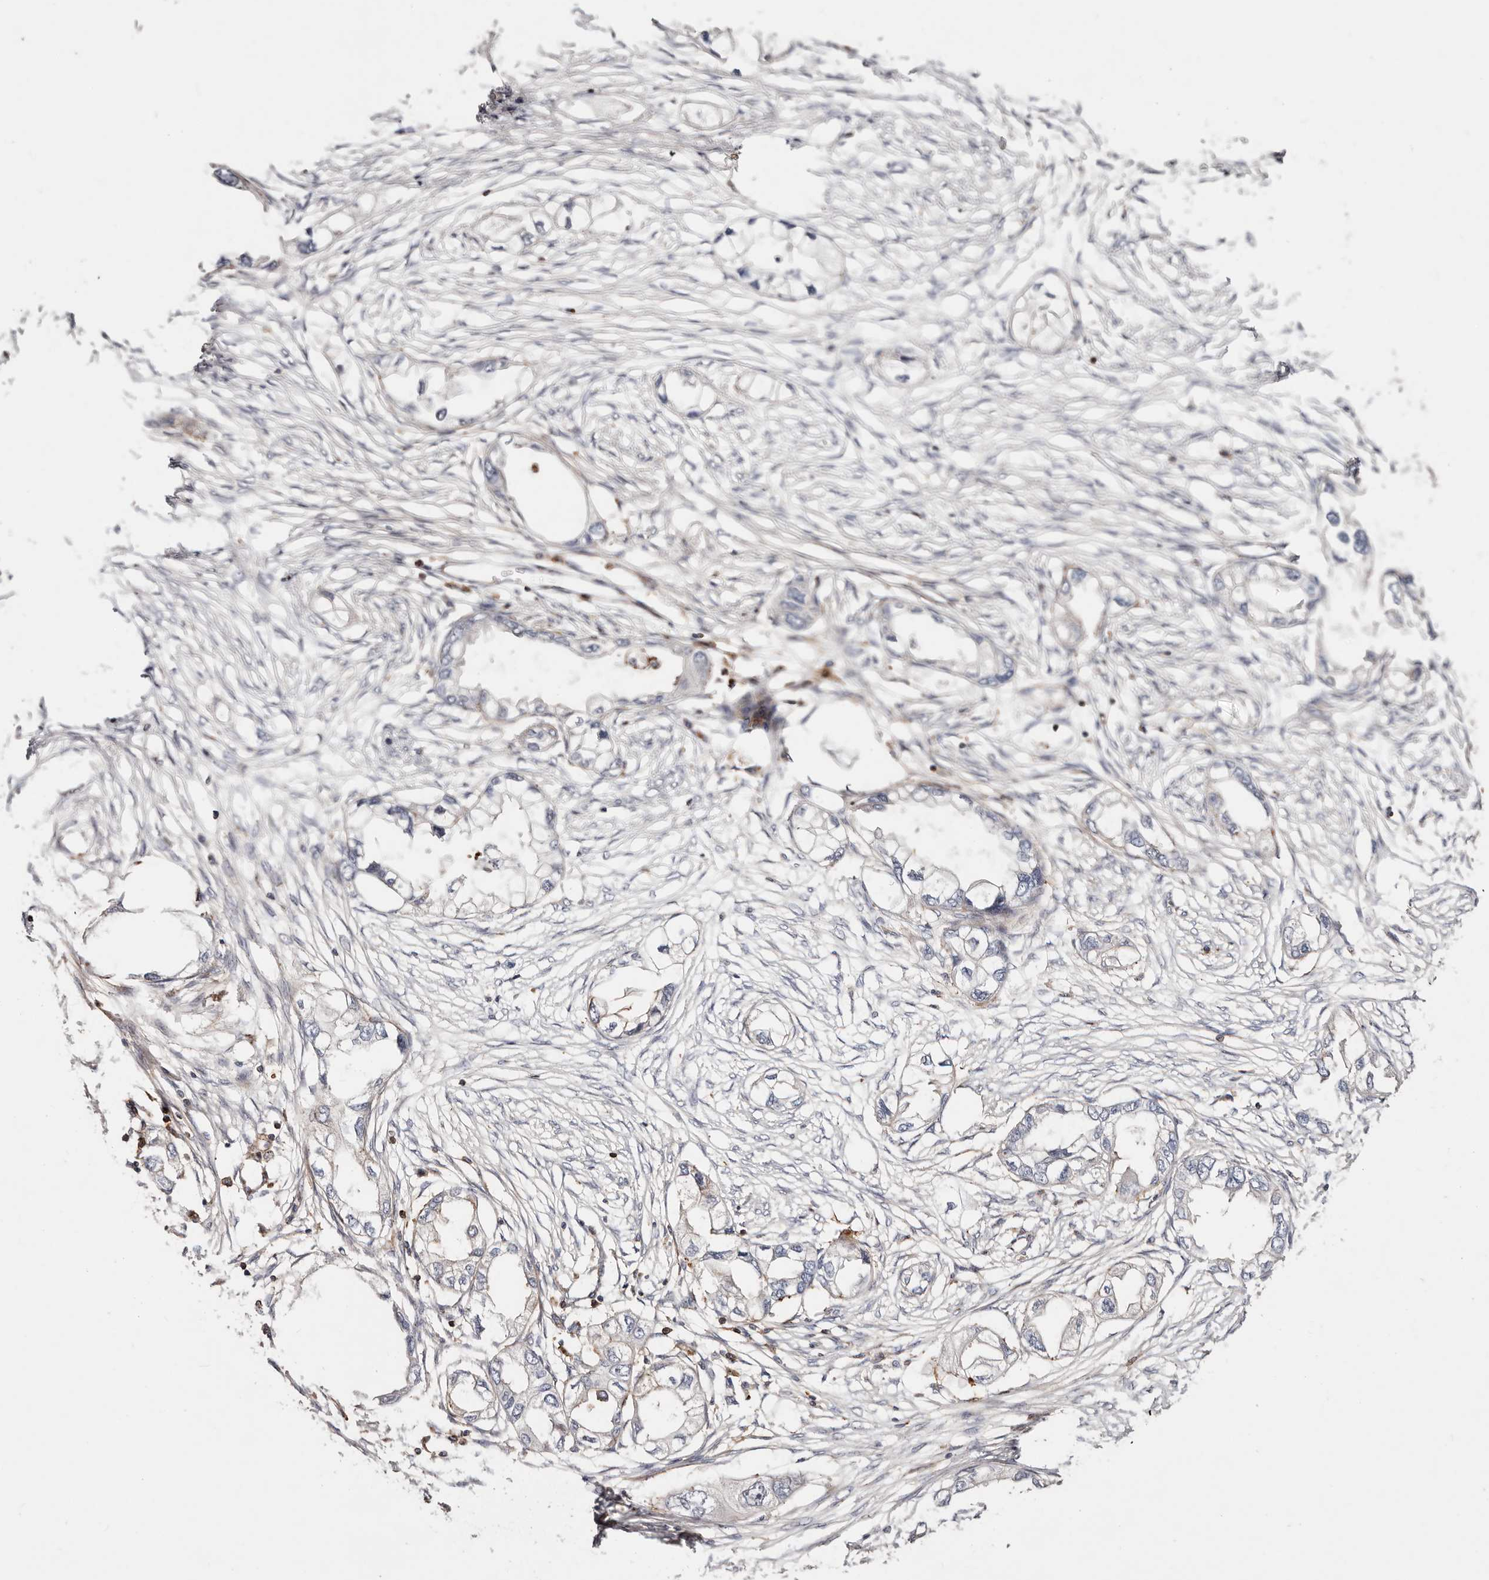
{"staining": {"intensity": "negative", "quantity": "none", "location": "none"}, "tissue": "endometrial cancer", "cell_type": "Tumor cells", "image_type": "cancer", "snomed": [{"axis": "morphology", "description": "Adenocarcinoma, NOS"}, {"axis": "morphology", "description": "Adenocarcinoma, metastatic, NOS"}, {"axis": "topography", "description": "Adipose tissue"}, {"axis": "topography", "description": "Endometrium"}], "caption": "Human adenocarcinoma (endometrial) stained for a protein using immunohistochemistry shows no positivity in tumor cells.", "gene": "PTPN22", "patient": {"sex": "female", "age": 67}}